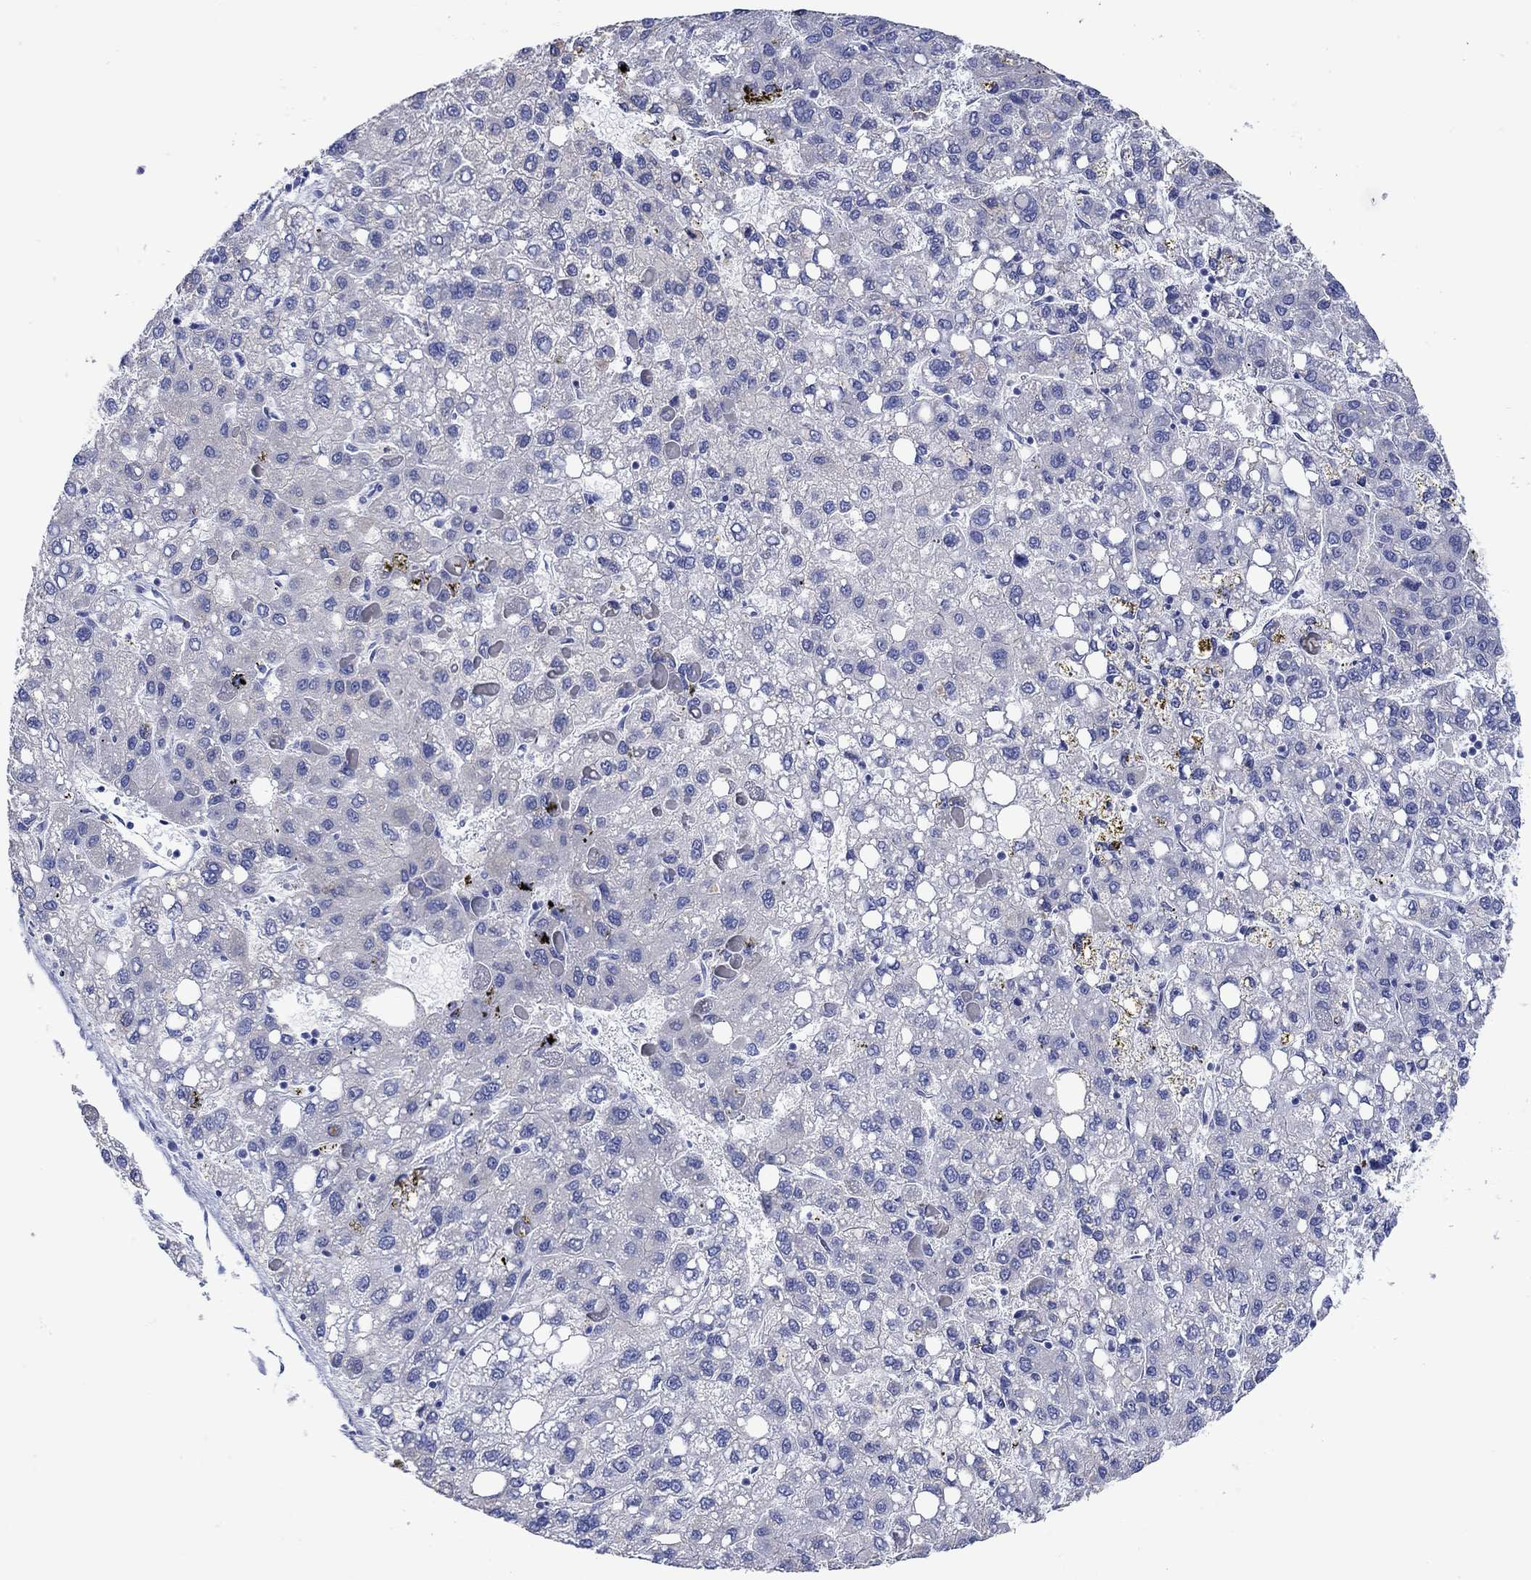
{"staining": {"intensity": "negative", "quantity": "none", "location": "none"}, "tissue": "liver cancer", "cell_type": "Tumor cells", "image_type": "cancer", "snomed": [{"axis": "morphology", "description": "Carcinoma, Hepatocellular, NOS"}, {"axis": "topography", "description": "Liver"}], "caption": "Liver cancer was stained to show a protein in brown. There is no significant expression in tumor cells. (Brightfield microscopy of DAB (3,3'-diaminobenzidine) immunohistochemistry (IHC) at high magnification).", "gene": "P2RY6", "patient": {"sex": "female", "age": 82}}